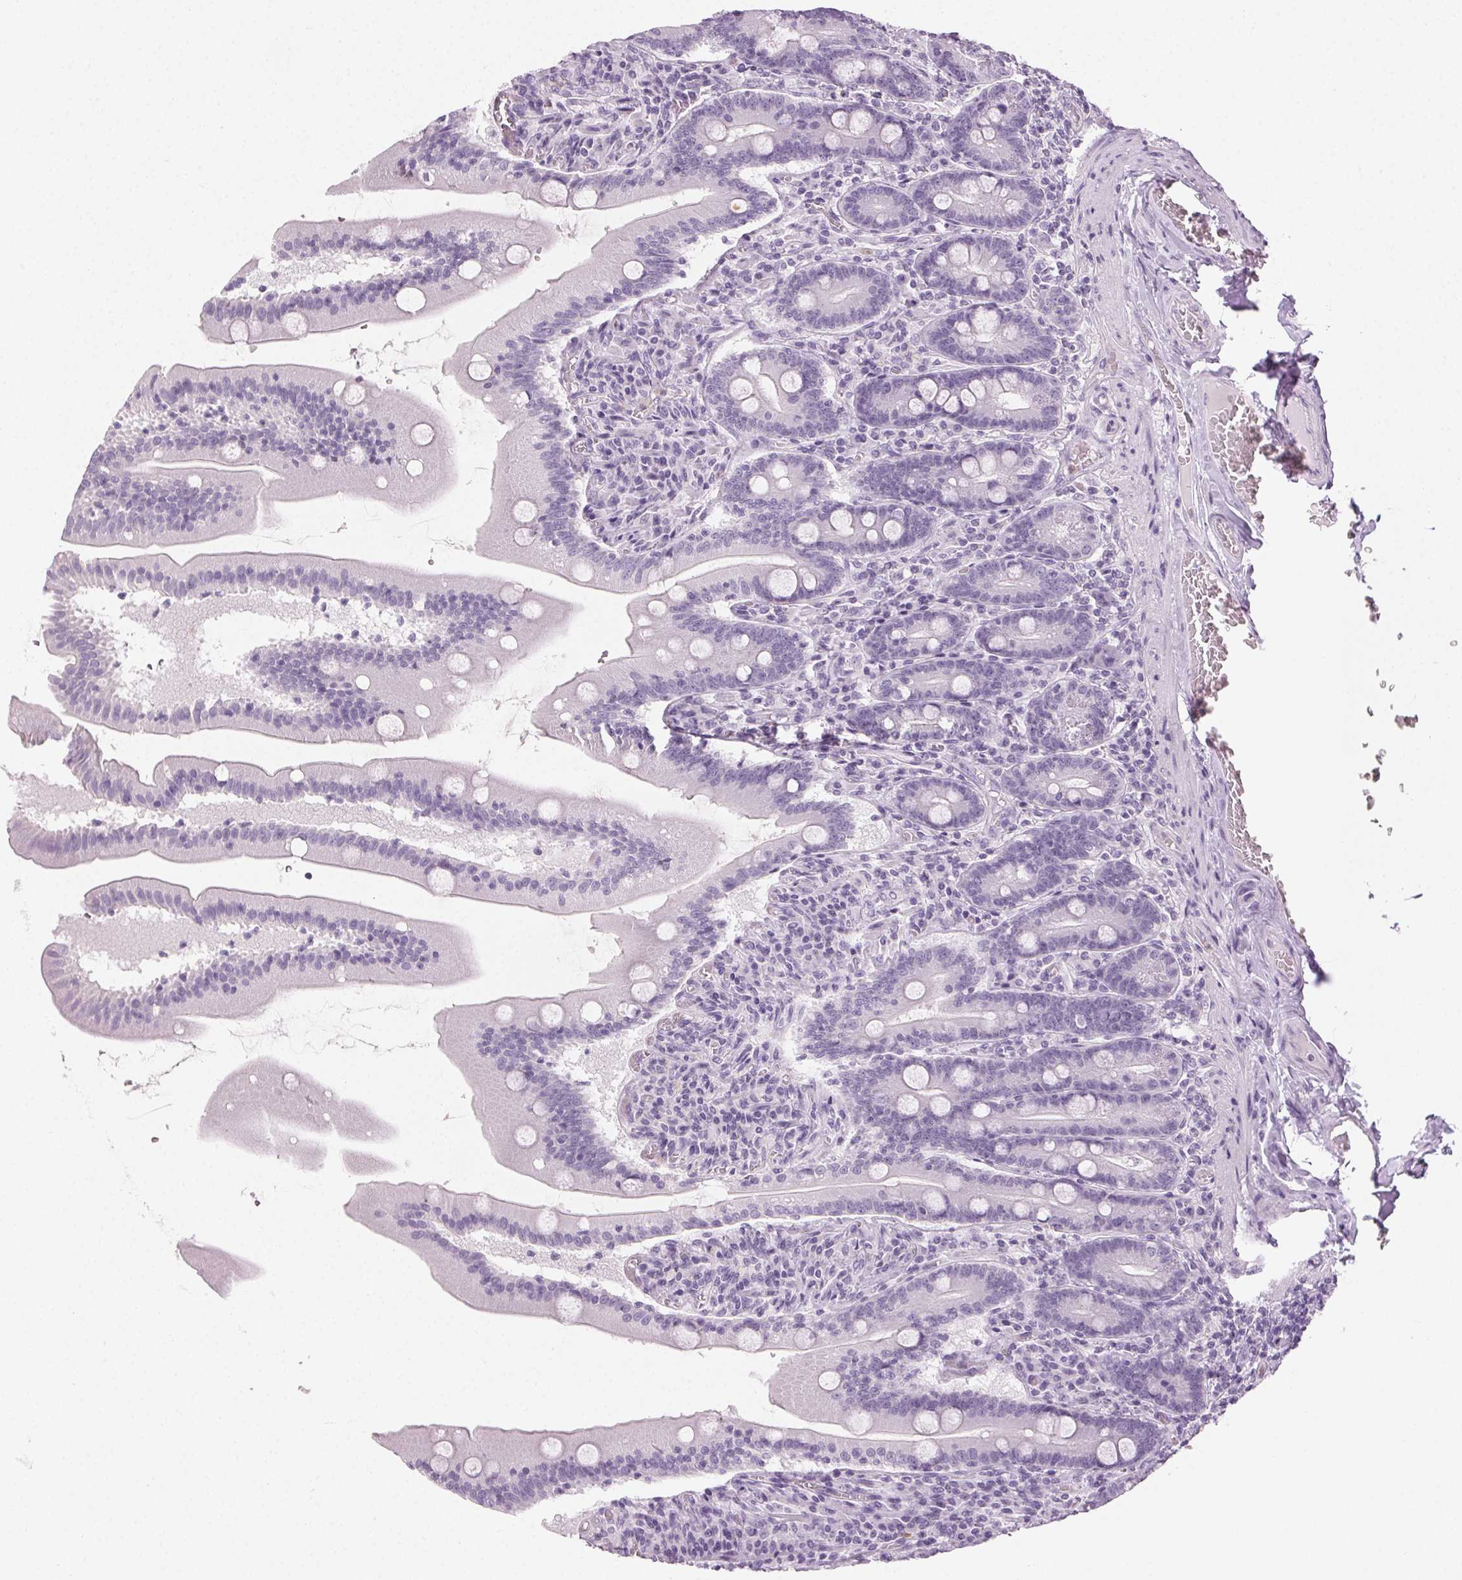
{"staining": {"intensity": "negative", "quantity": "none", "location": "none"}, "tissue": "small intestine", "cell_type": "Glandular cells", "image_type": "normal", "snomed": [{"axis": "morphology", "description": "Normal tissue, NOS"}, {"axis": "topography", "description": "Small intestine"}], "caption": "Immunohistochemical staining of normal small intestine displays no significant staining in glandular cells.", "gene": "MPO", "patient": {"sex": "male", "age": 37}}